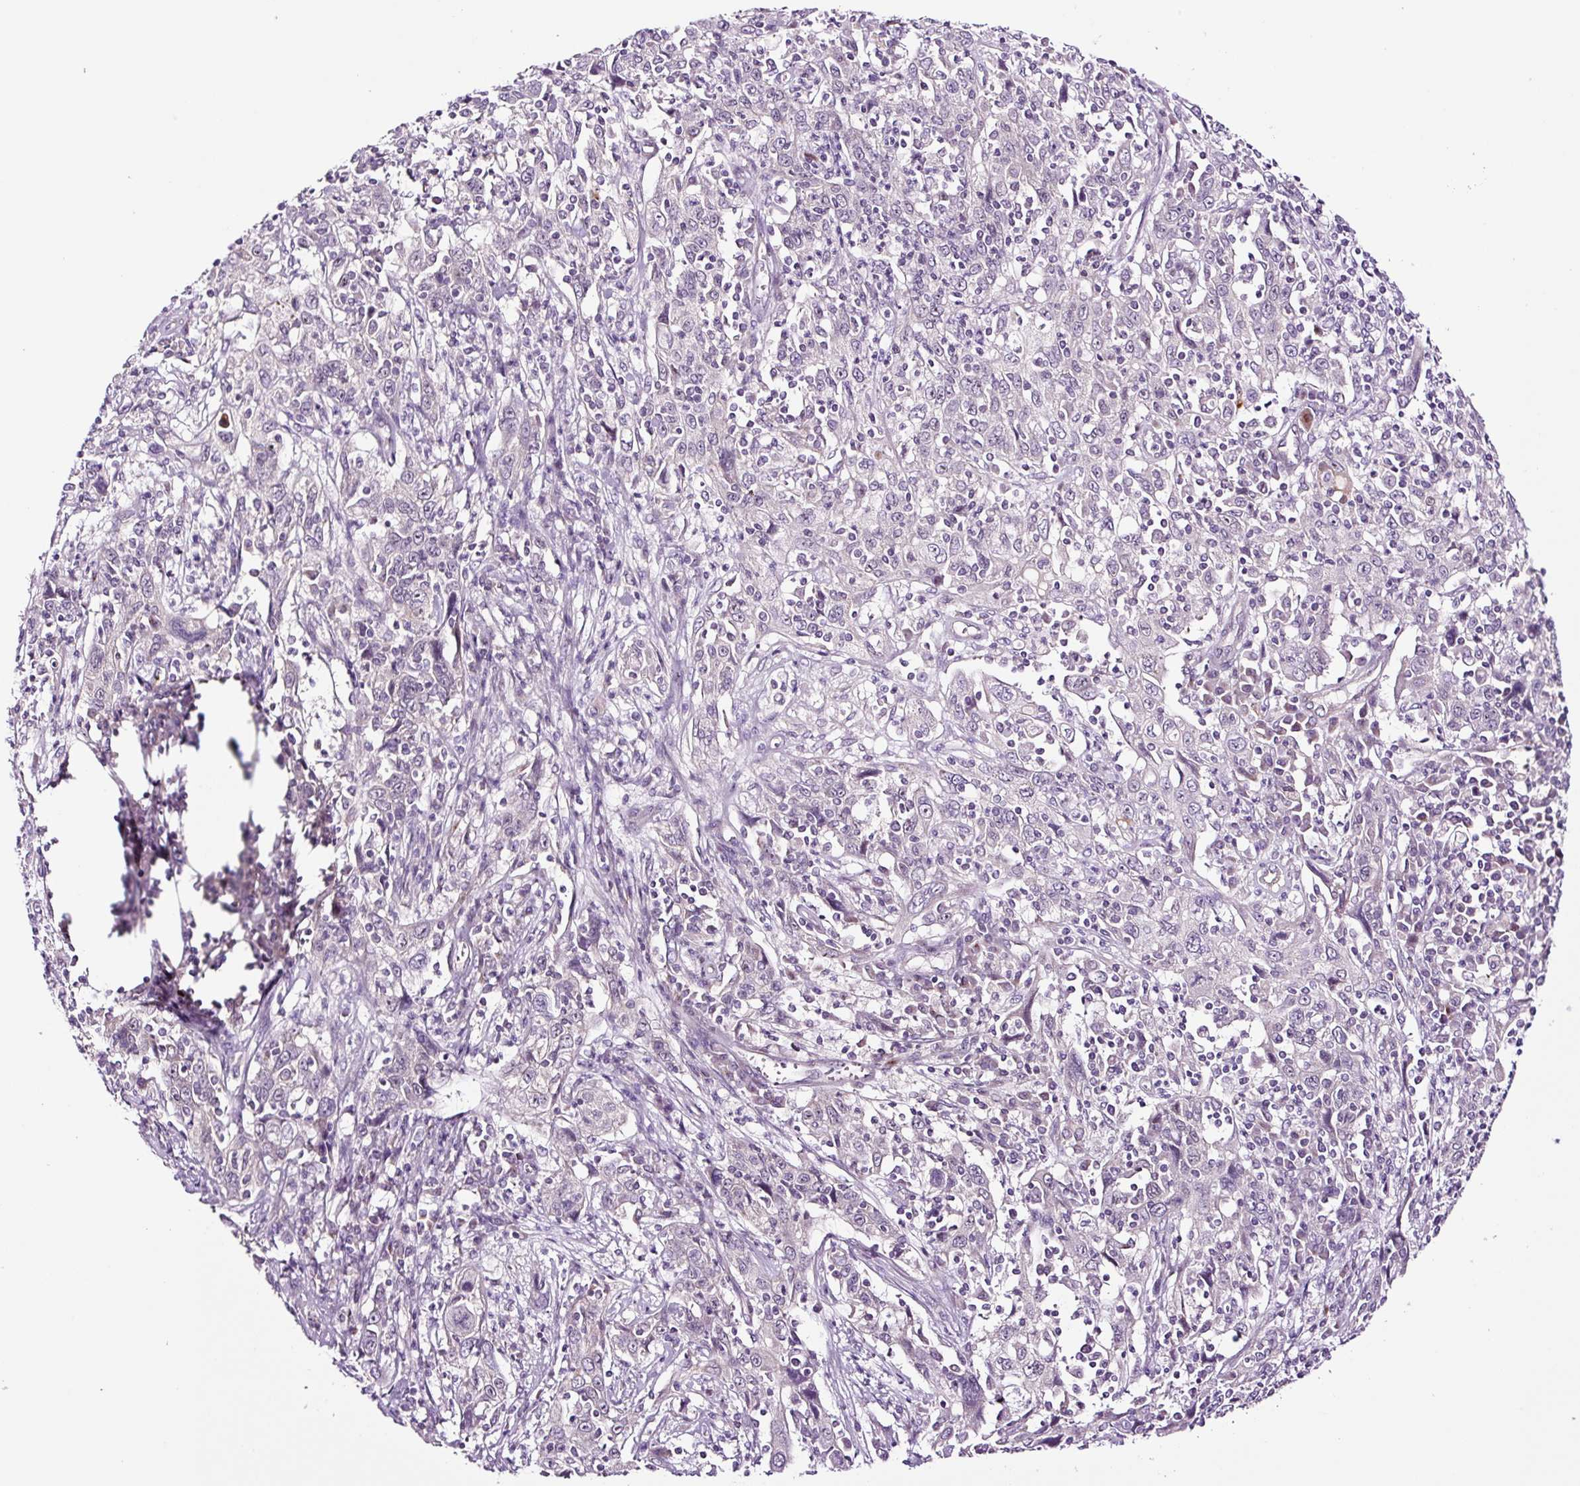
{"staining": {"intensity": "negative", "quantity": "none", "location": "none"}, "tissue": "cervical cancer", "cell_type": "Tumor cells", "image_type": "cancer", "snomed": [{"axis": "morphology", "description": "Squamous cell carcinoma, NOS"}, {"axis": "topography", "description": "Cervix"}], "caption": "Micrograph shows no protein expression in tumor cells of cervical squamous cell carcinoma tissue.", "gene": "NOM1", "patient": {"sex": "female", "age": 46}}